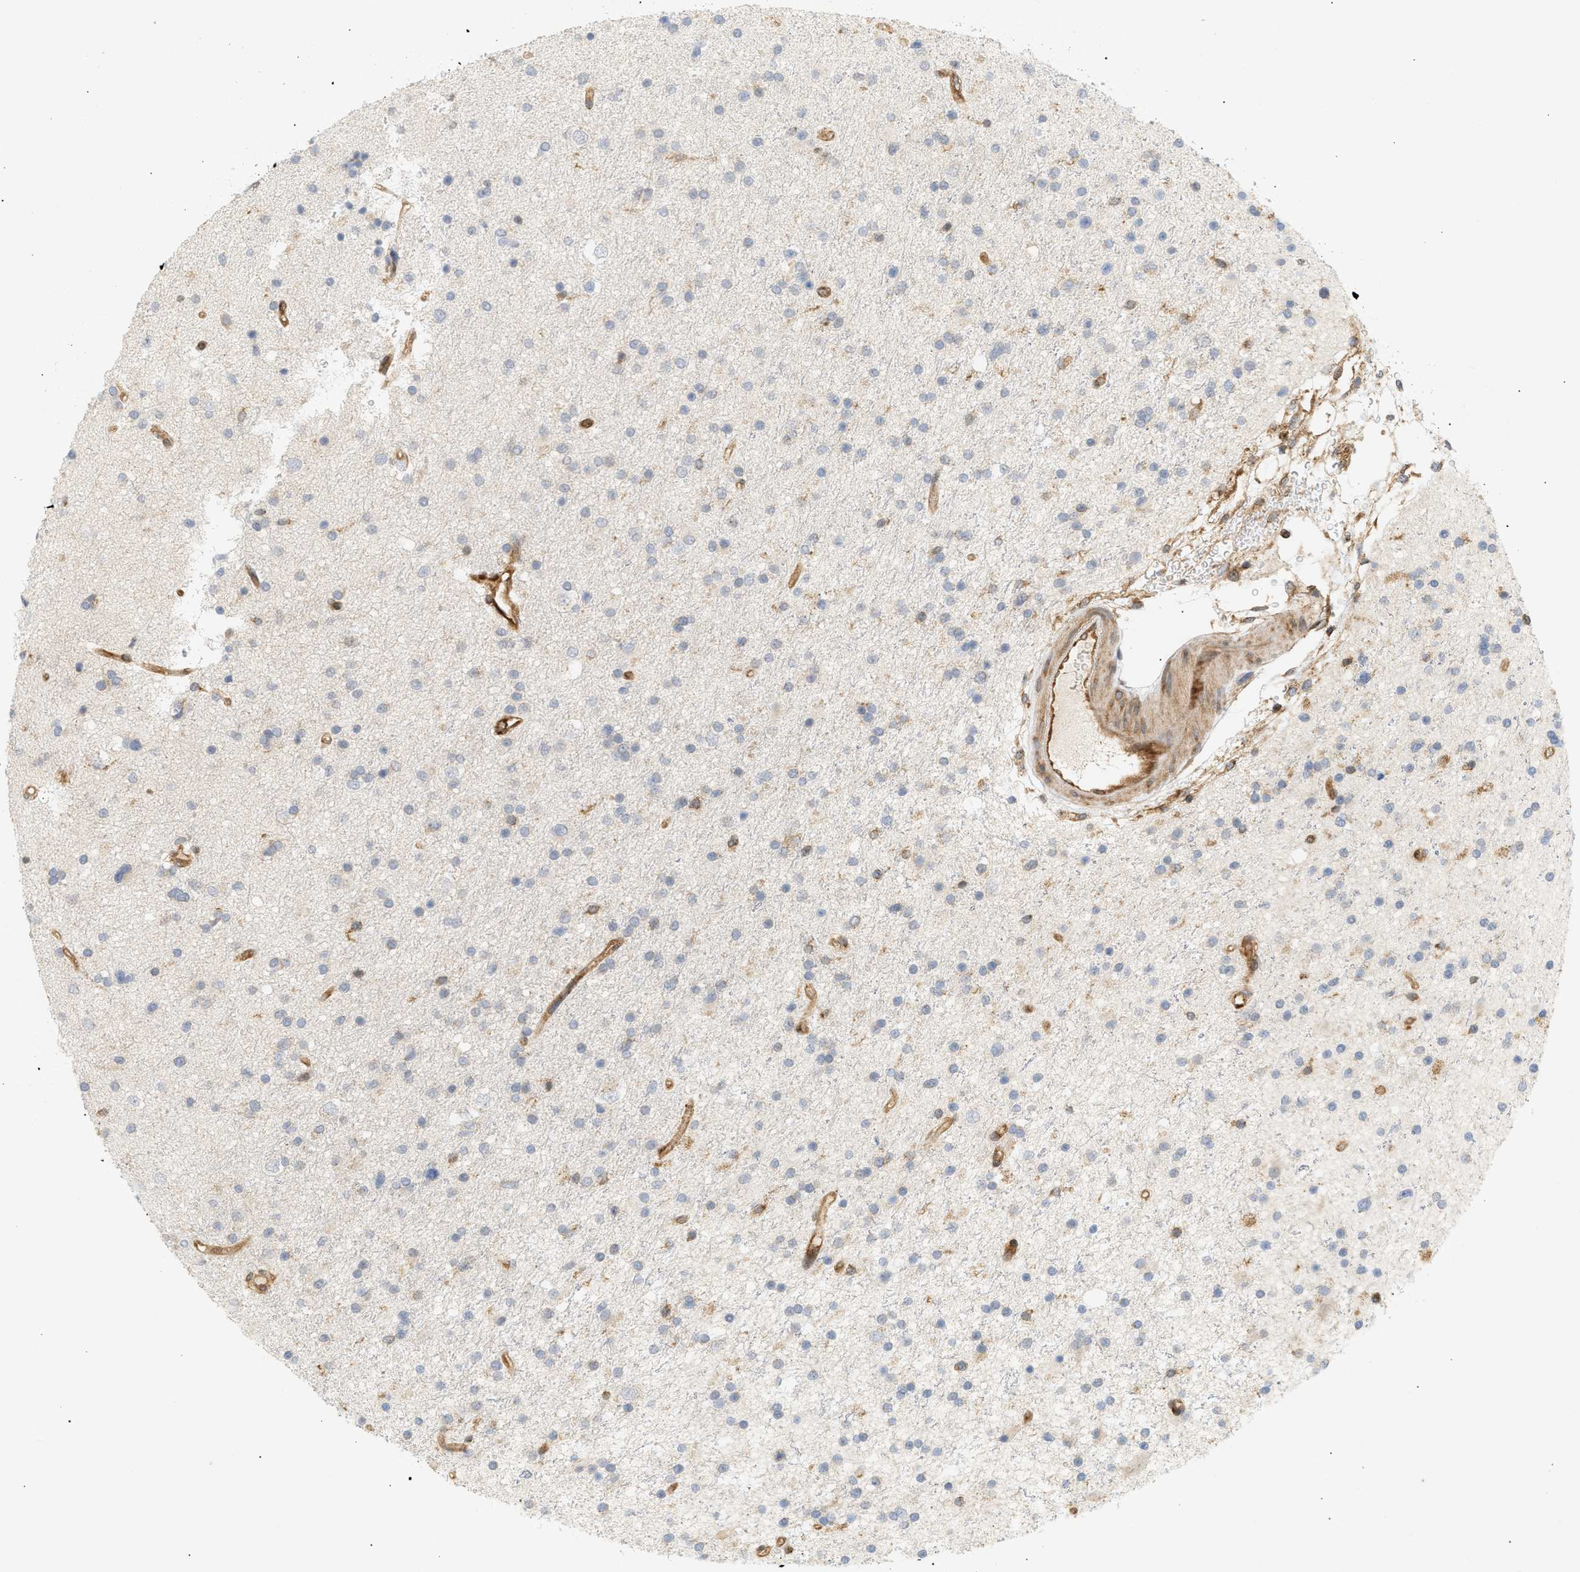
{"staining": {"intensity": "negative", "quantity": "none", "location": "none"}, "tissue": "glioma", "cell_type": "Tumor cells", "image_type": "cancer", "snomed": [{"axis": "morphology", "description": "Glioma, malignant, High grade"}, {"axis": "topography", "description": "Brain"}], "caption": "Photomicrograph shows no significant protein expression in tumor cells of malignant high-grade glioma.", "gene": "SHC1", "patient": {"sex": "male", "age": 33}}